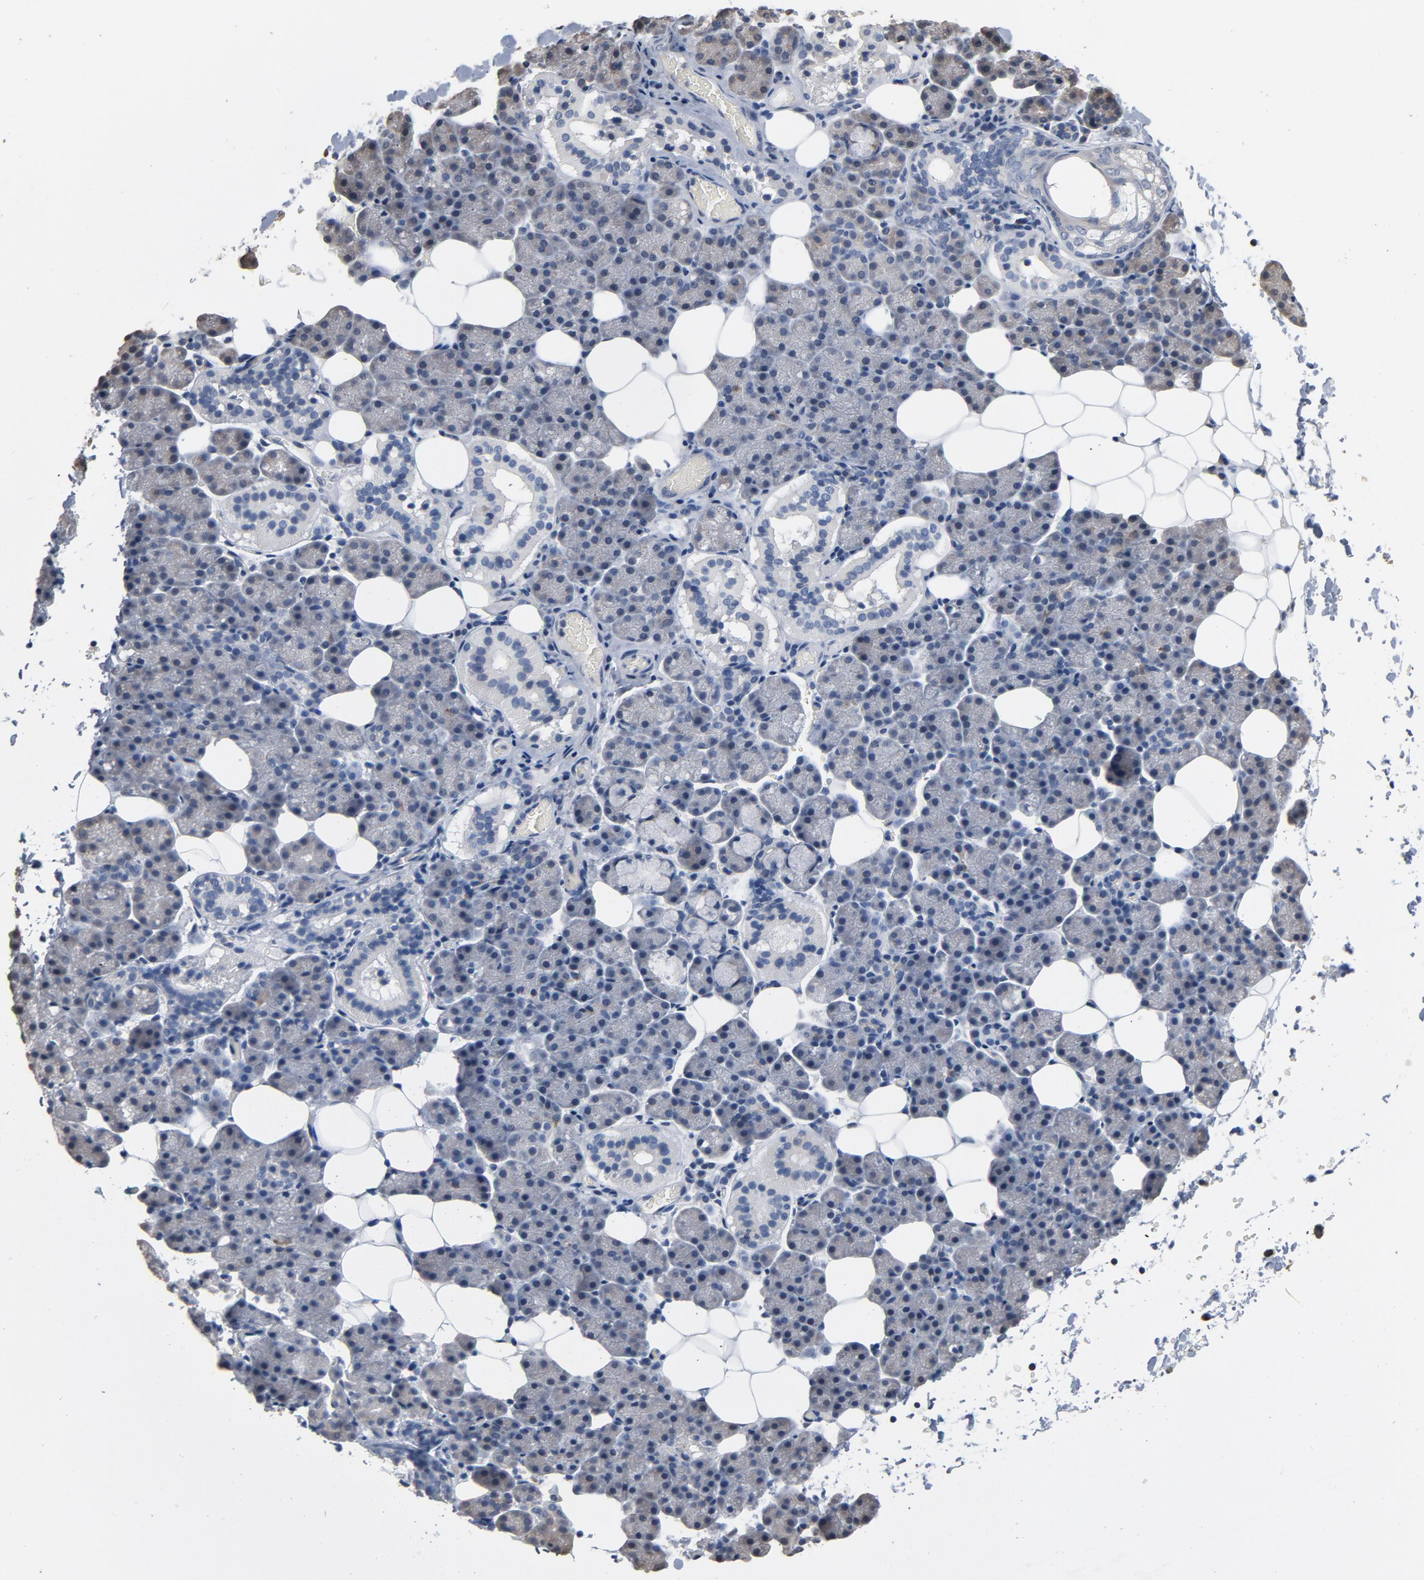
{"staining": {"intensity": "weak", "quantity": "<25%", "location": "cytoplasmic/membranous"}, "tissue": "salivary gland", "cell_type": "Glandular cells", "image_type": "normal", "snomed": [{"axis": "morphology", "description": "Normal tissue, NOS"}, {"axis": "topography", "description": "Lymph node"}, {"axis": "topography", "description": "Salivary gland"}], "caption": "Immunohistochemistry of benign human salivary gland shows no expression in glandular cells. The staining is performed using DAB brown chromogen with nuclei counter-stained in using hematoxylin.", "gene": "SOX6", "patient": {"sex": "male", "age": 8}}